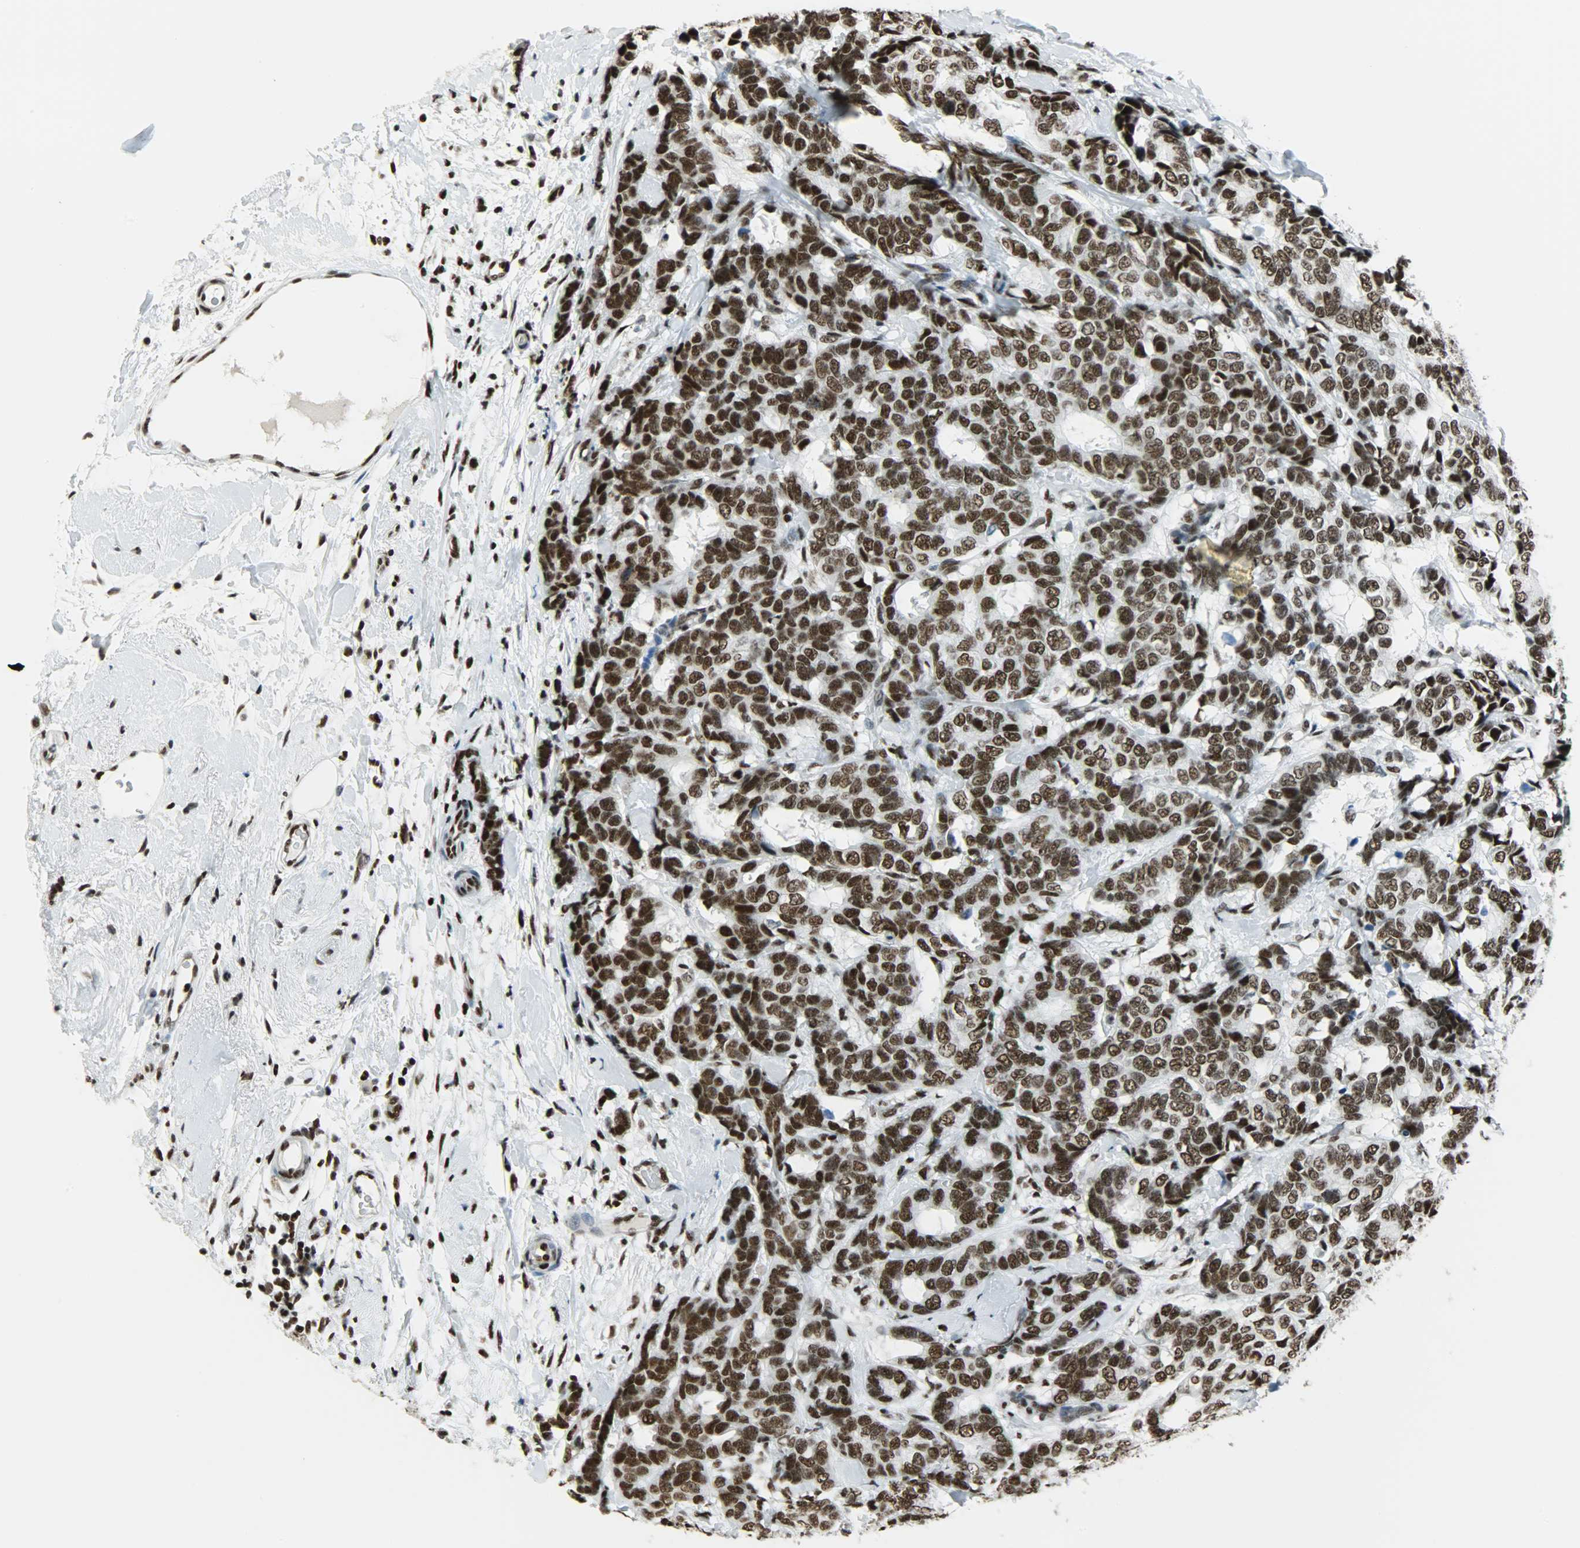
{"staining": {"intensity": "strong", "quantity": ">75%", "location": "nuclear"}, "tissue": "breast cancer", "cell_type": "Tumor cells", "image_type": "cancer", "snomed": [{"axis": "morphology", "description": "Duct carcinoma"}, {"axis": "topography", "description": "Breast"}], "caption": "Infiltrating ductal carcinoma (breast) stained with DAB (3,3'-diaminobenzidine) immunohistochemistry displays high levels of strong nuclear expression in about >75% of tumor cells.", "gene": "SNRPA", "patient": {"sex": "female", "age": 87}}